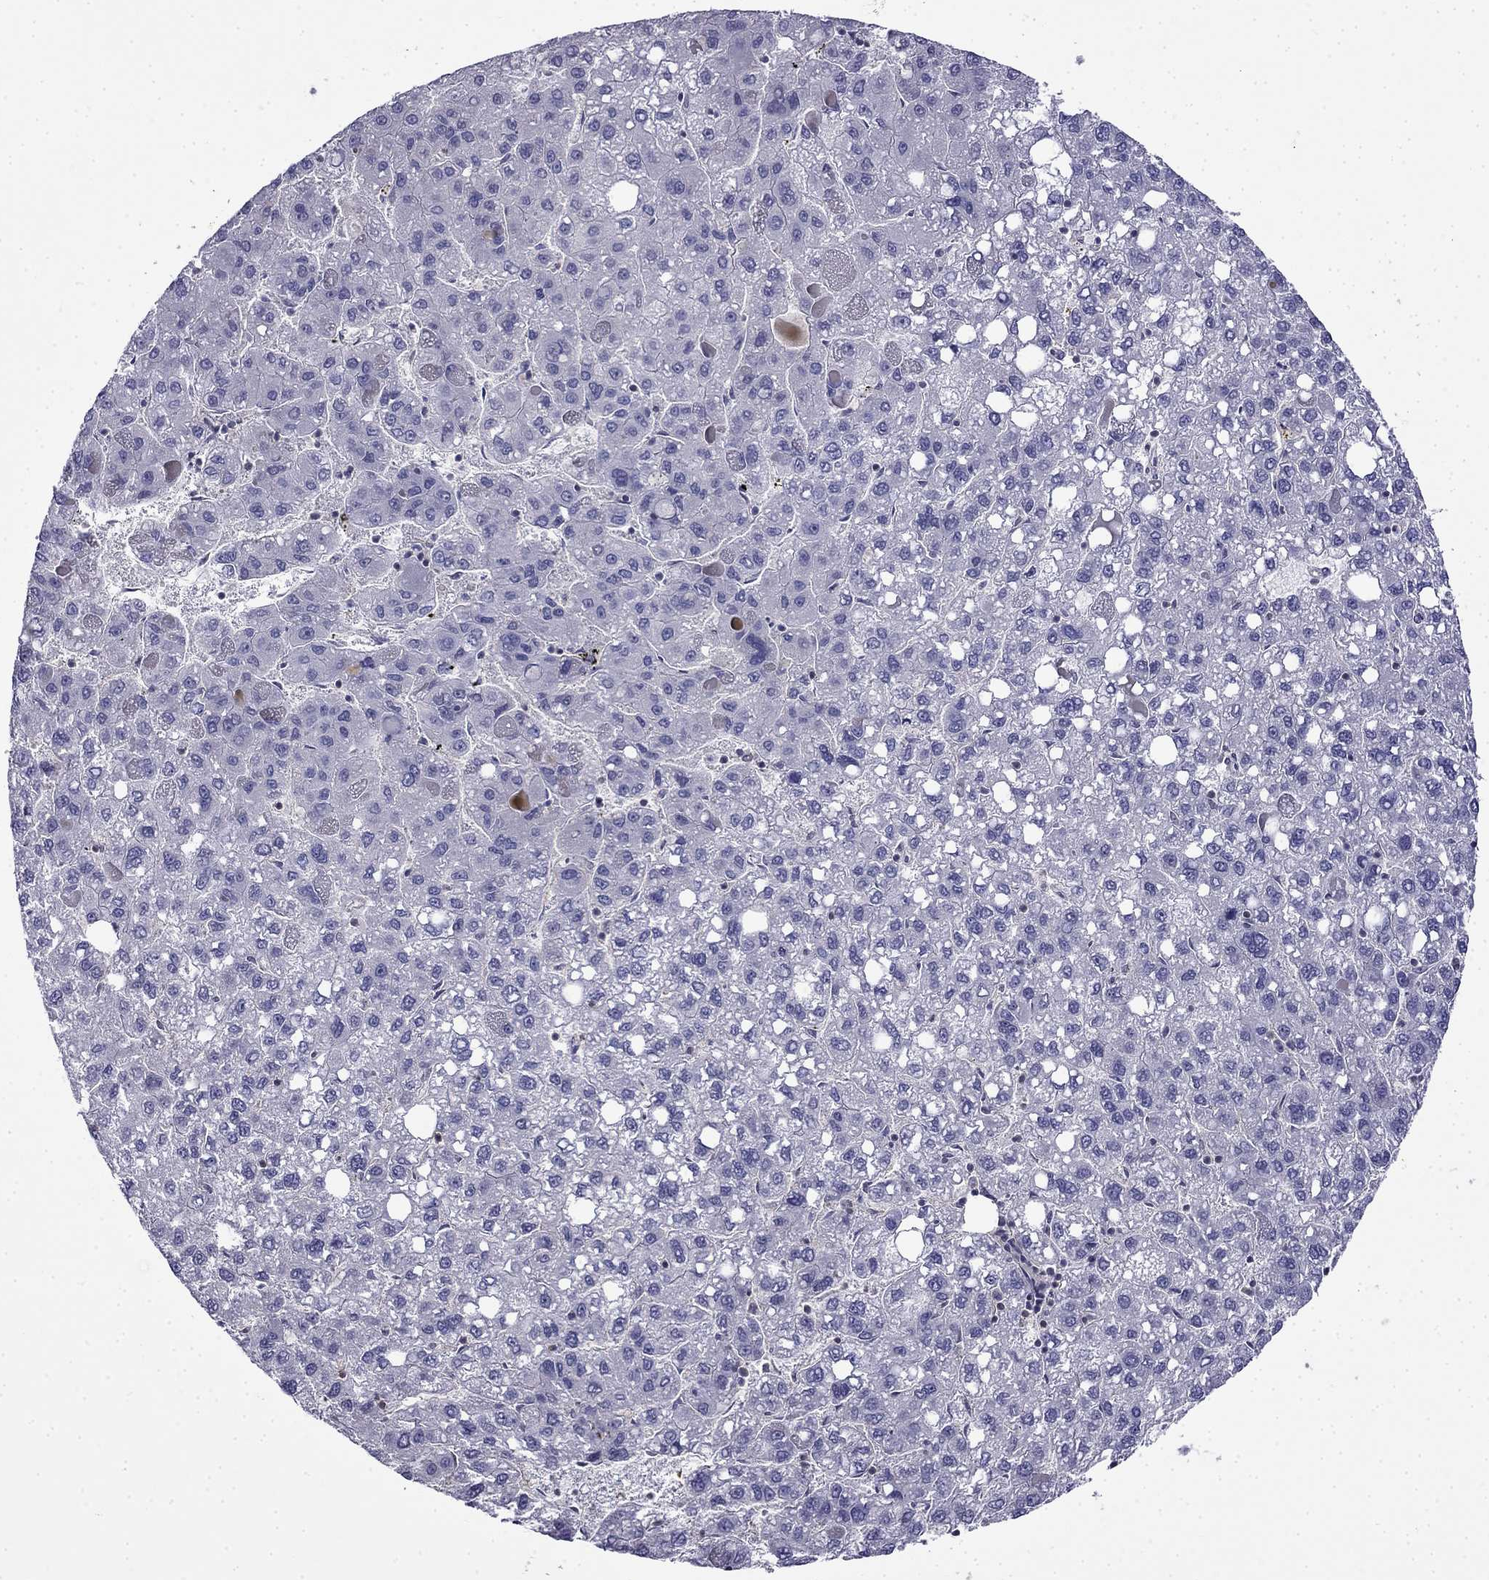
{"staining": {"intensity": "negative", "quantity": "none", "location": "none"}, "tissue": "liver cancer", "cell_type": "Tumor cells", "image_type": "cancer", "snomed": [{"axis": "morphology", "description": "Carcinoma, Hepatocellular, NOS"}, {"axis": "topography", "description": "Liver"}], "caption": "Tumor cells are negative for brown protein staining in hepatocellular carcinoma (liver).", "gene": "GUCA1B", "patient": {"sex": "female", "age": 82}}